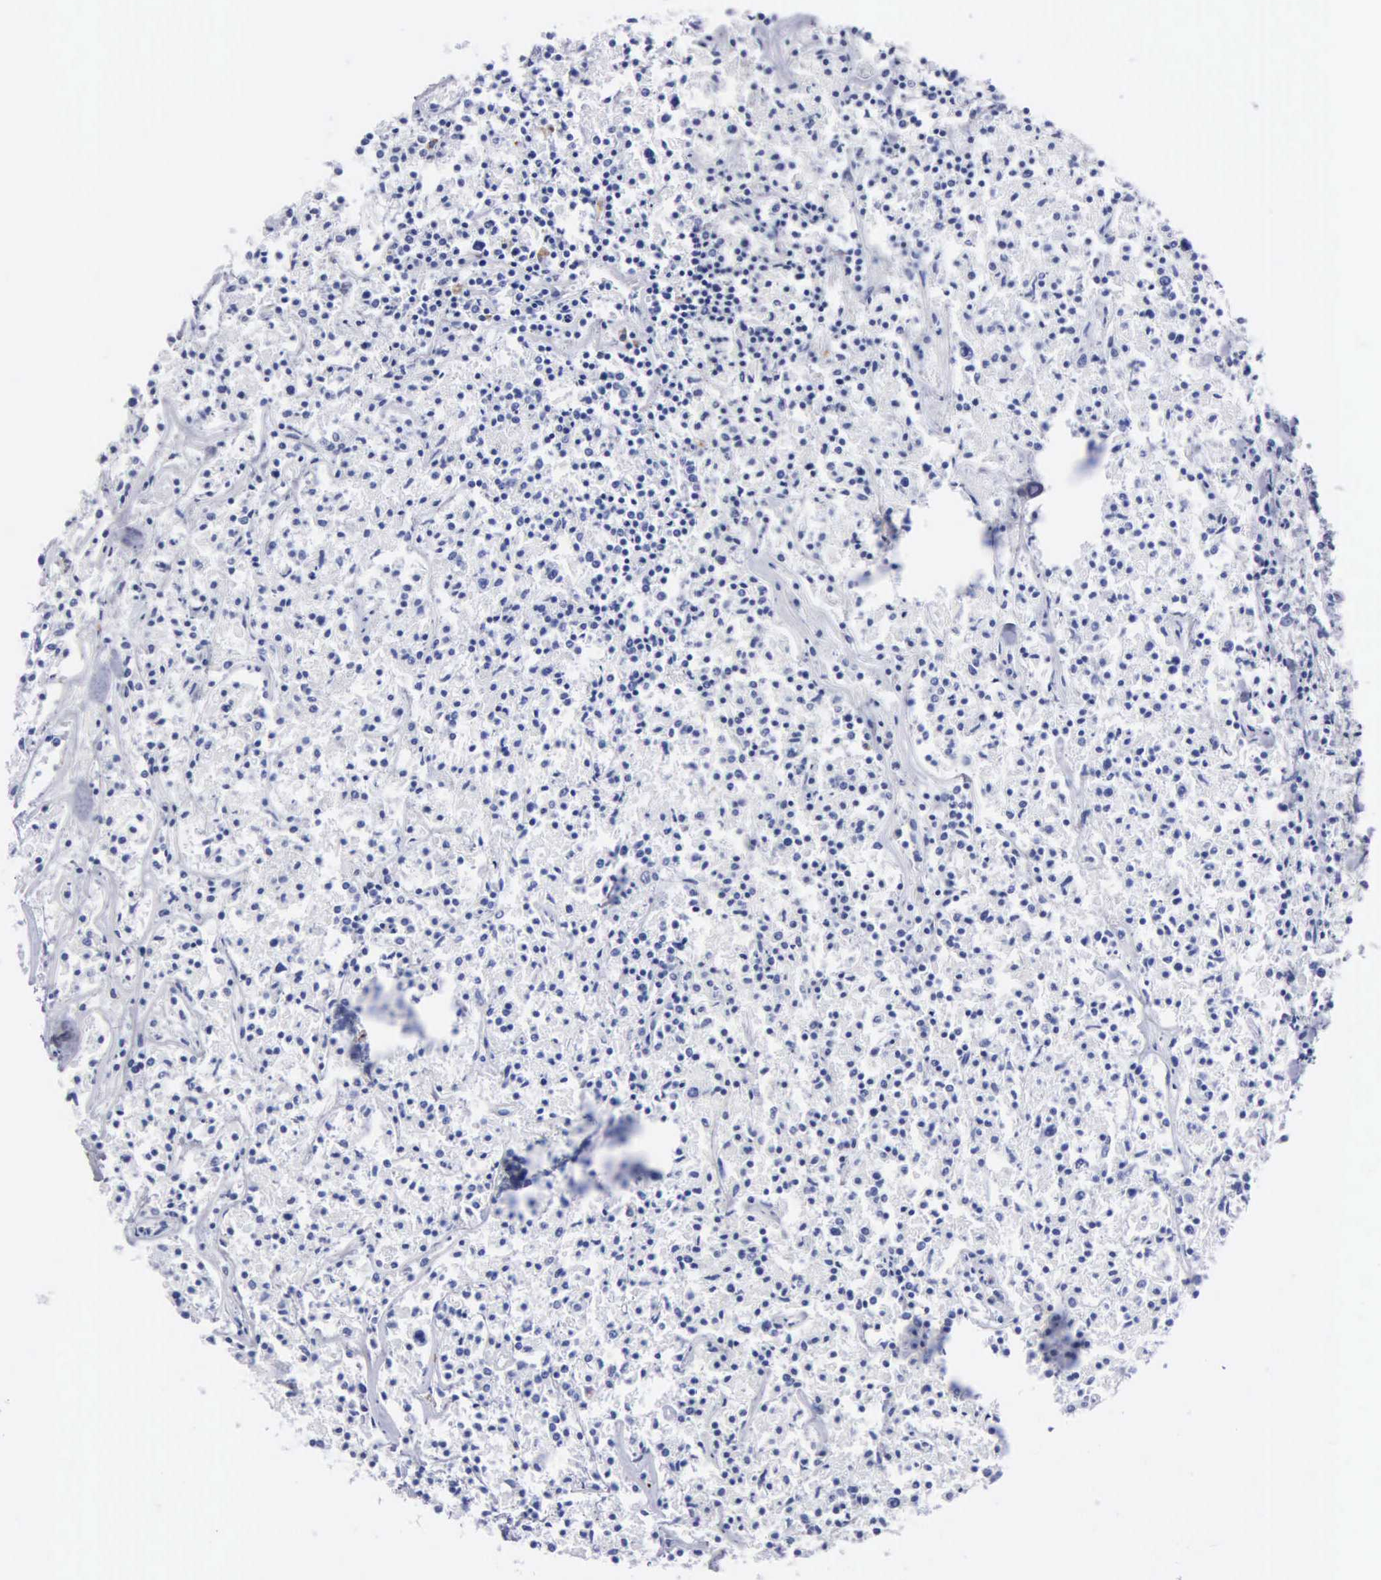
{"staining": {"intensity": "negative", "quantity": "none", "location": "none"}, "tissue": "lymphoma", "cell_type": "Tumor cells", "image_type": "cancer", "snomed": [{"axis": "morphology", "description": "Malignant lymphoma, non-Hodgkin's type, Low grade"}, {"axis": "topography", "description": "Small intestine"}], "caption": "High power microscopy micrograph of an immunohistochemistry photomicrograph of lymphoma, revealing no significant positivity in tumor cells.", "gene": "CTSL", "patient": {"sex": "female", "age": 59}}